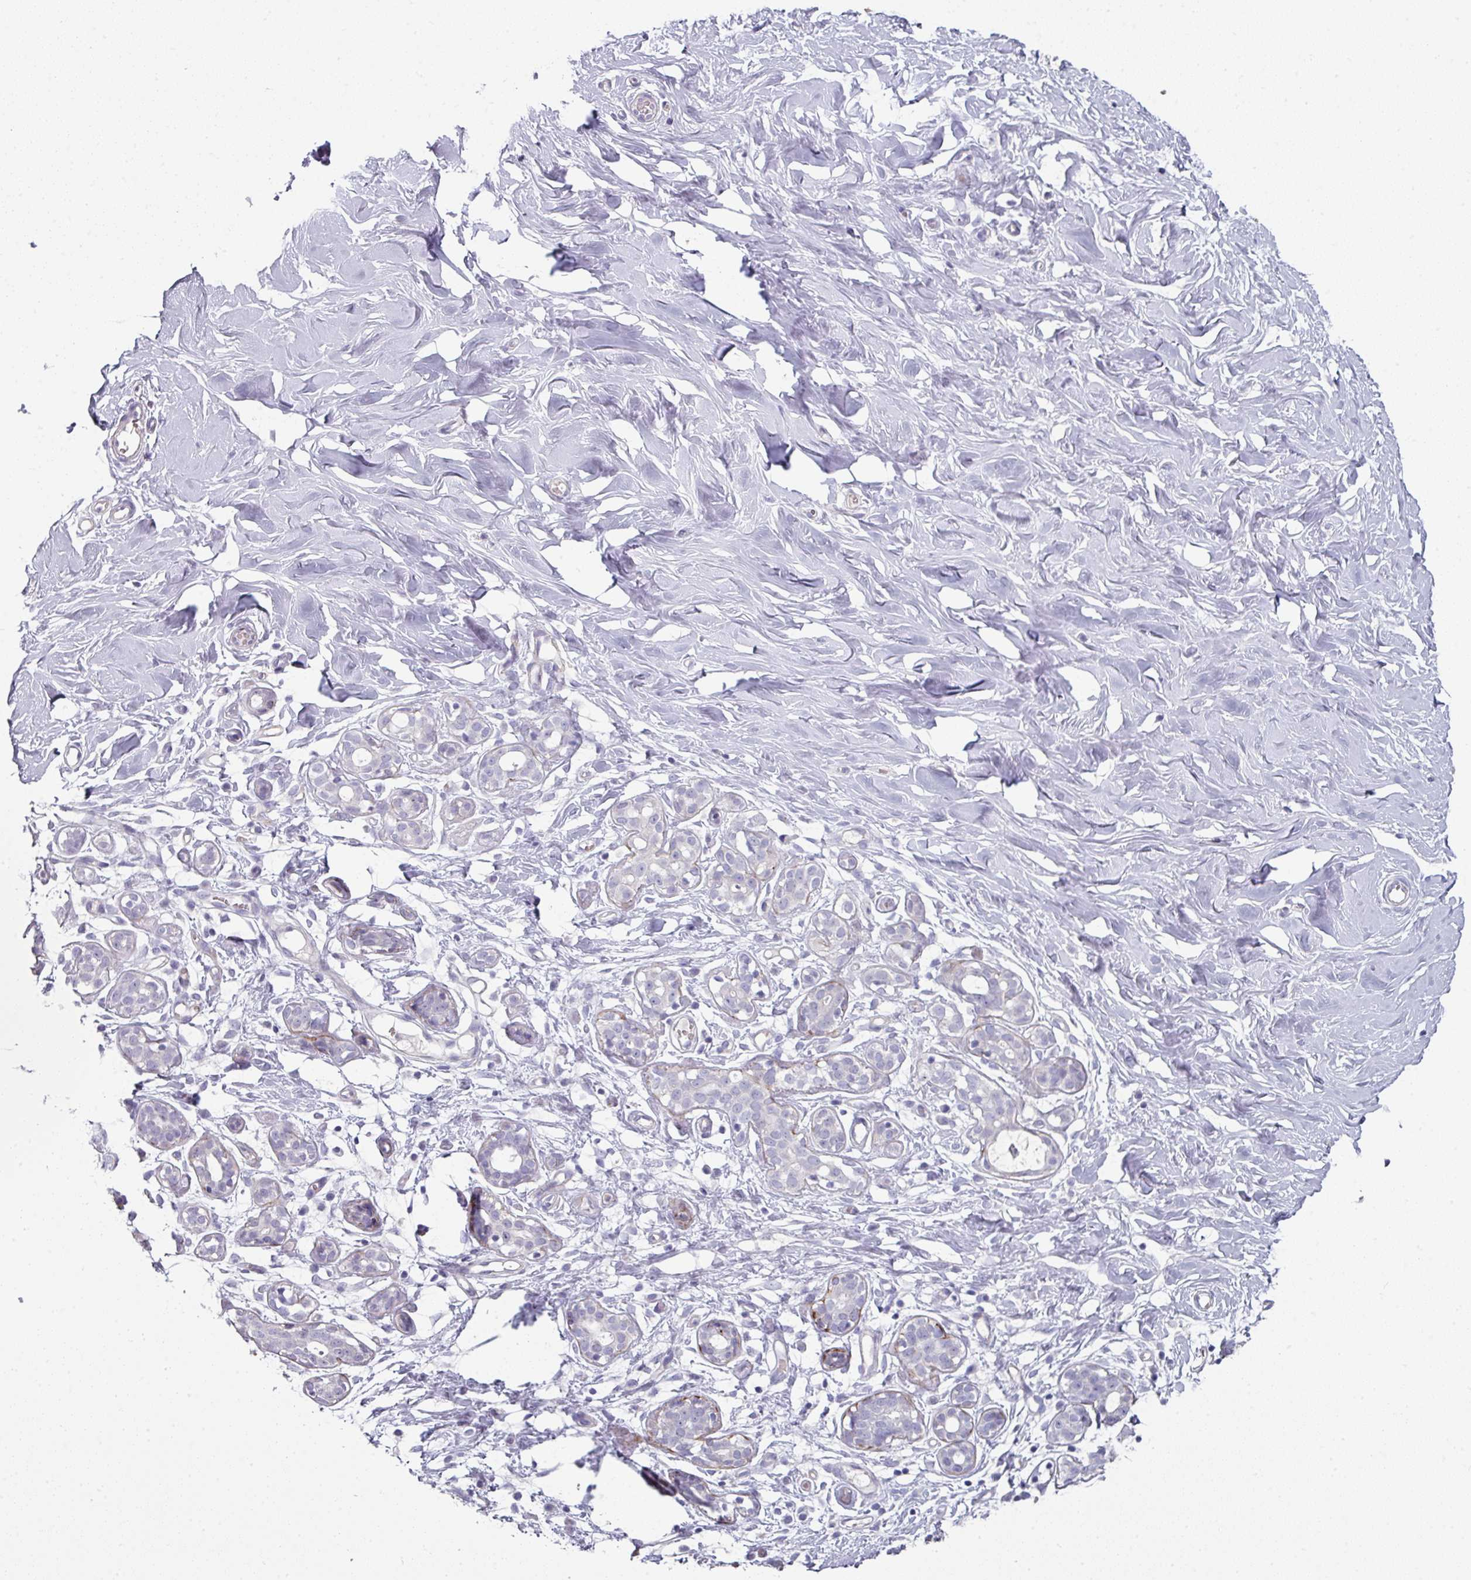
{"staining": {"intensity": "negative", "quantity": "none", "location": "none"}, "tissue": "breast", "cell_type": "Adipocytes", "image_type": "normal", "snomed": [{"axis": "morphology", "description": "Normal tissue, NOS"}, {"axis": "topography", "description": "Breast"}], "caption": "This is an immunohistochemistry histopathology image of benign breast. There is no expression in adipocytes.", "gene": "SLC17A7", "patient": {"sex": "female", "age": 27}}